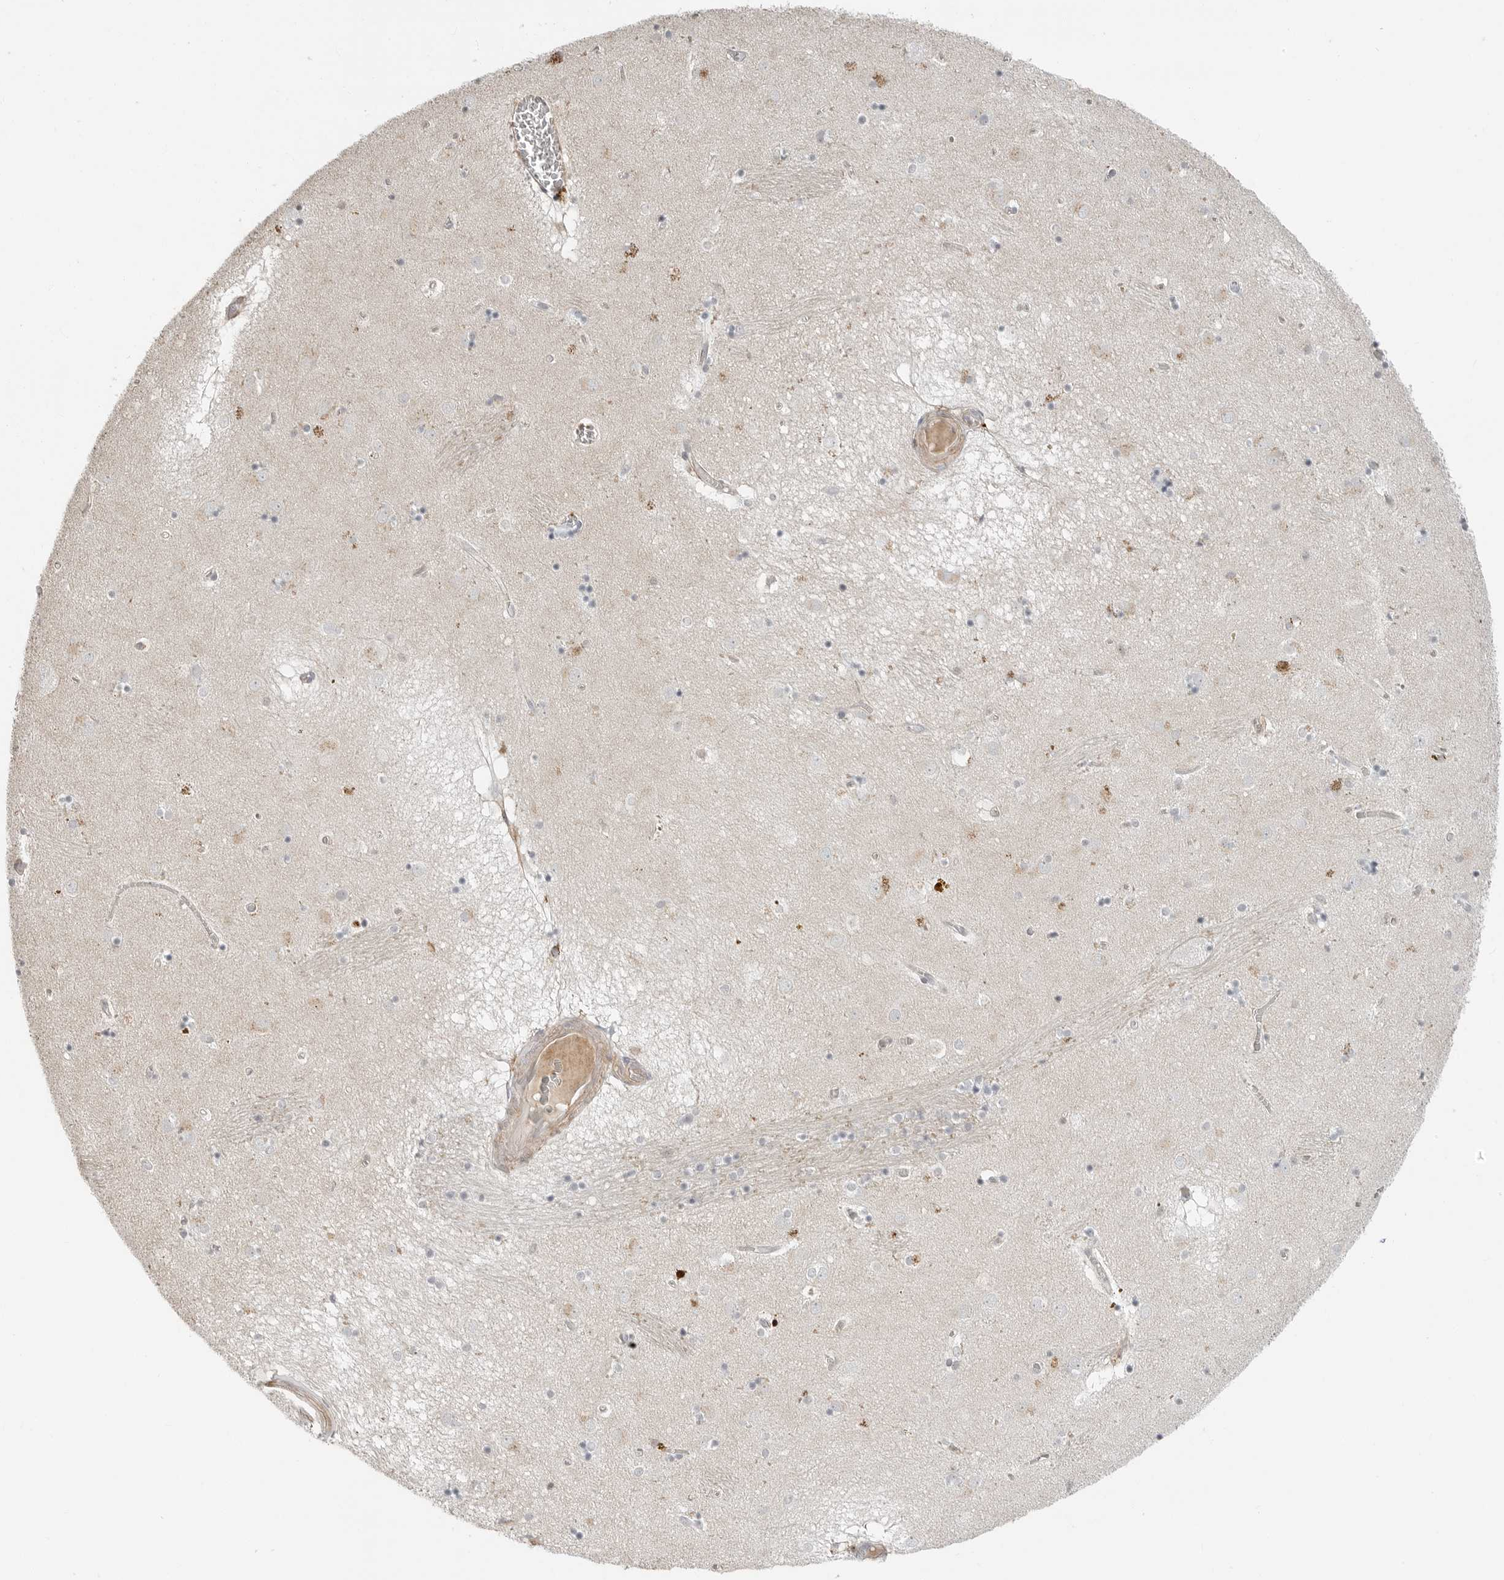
{"staining": {"intensity": "moderate", "quantity": "<25%", "location": "cytoplasmic/membranous"}, "tissue": "caudate", "cell_type": "Glial cells", "image_type": "normal", "snomed": [{"axis": "morphology", "description": "Normal tissue, NOS"}, {"axis": "topography", "description": "Lateral ventricle wall"}], "caption": "A photomicrograph showing moderate cytoplasmic/membranous positivity in about <25% of glial cells in normal caudate, as visualized by brown immunohistochemical staining.", "gene": "LEFTY2", "patient": {"sex": "male", "age": 70}}